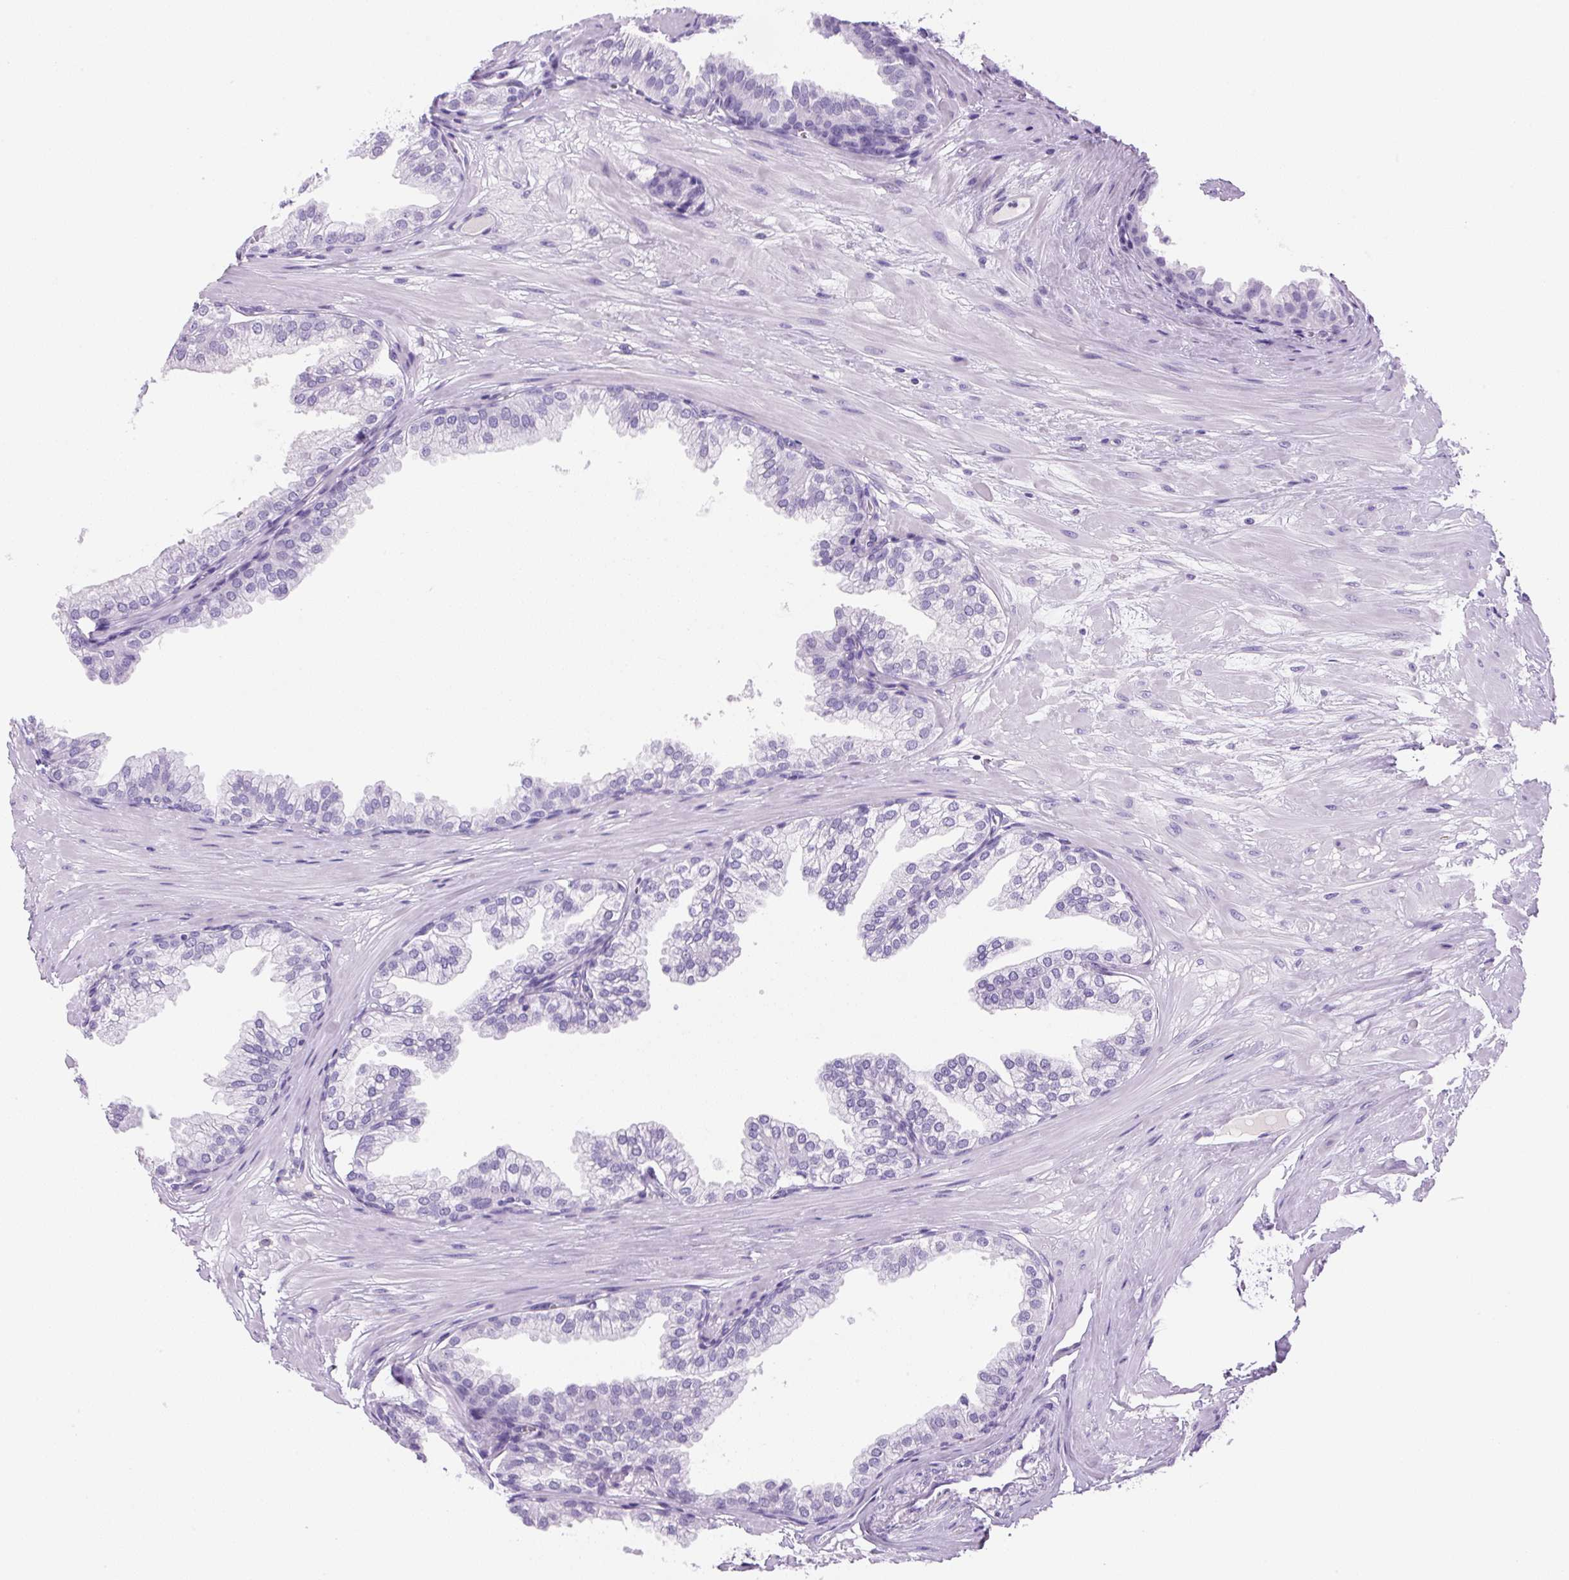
{"staining": {"intensity": "negative", "quantity": "none", "location": "none"}, "tissue": "prostate", "cell_type": "Glandular cells", "image_type": "normal", "snomed": [{"axis": "morphology", "description": "Normal tissue, NOS"}, {"axis": "topography", "description": "Prostate"}, {"axis": "topography", "description": "Peripheral nerve tissue"}], "caption": "DAB (3,3'-diaminobenzidine) immunohistochemical staining of normal human prostate demonstrates no significant positivity in glandular cells. Brightfield microscopy of IHC stained with DAB (3,3'-diaminobenzidine) (brown) and hematoxylin (blue), captured at high magnification.", "gene": "PRRT1", "patient": {"sex": "male", "age": 55}}